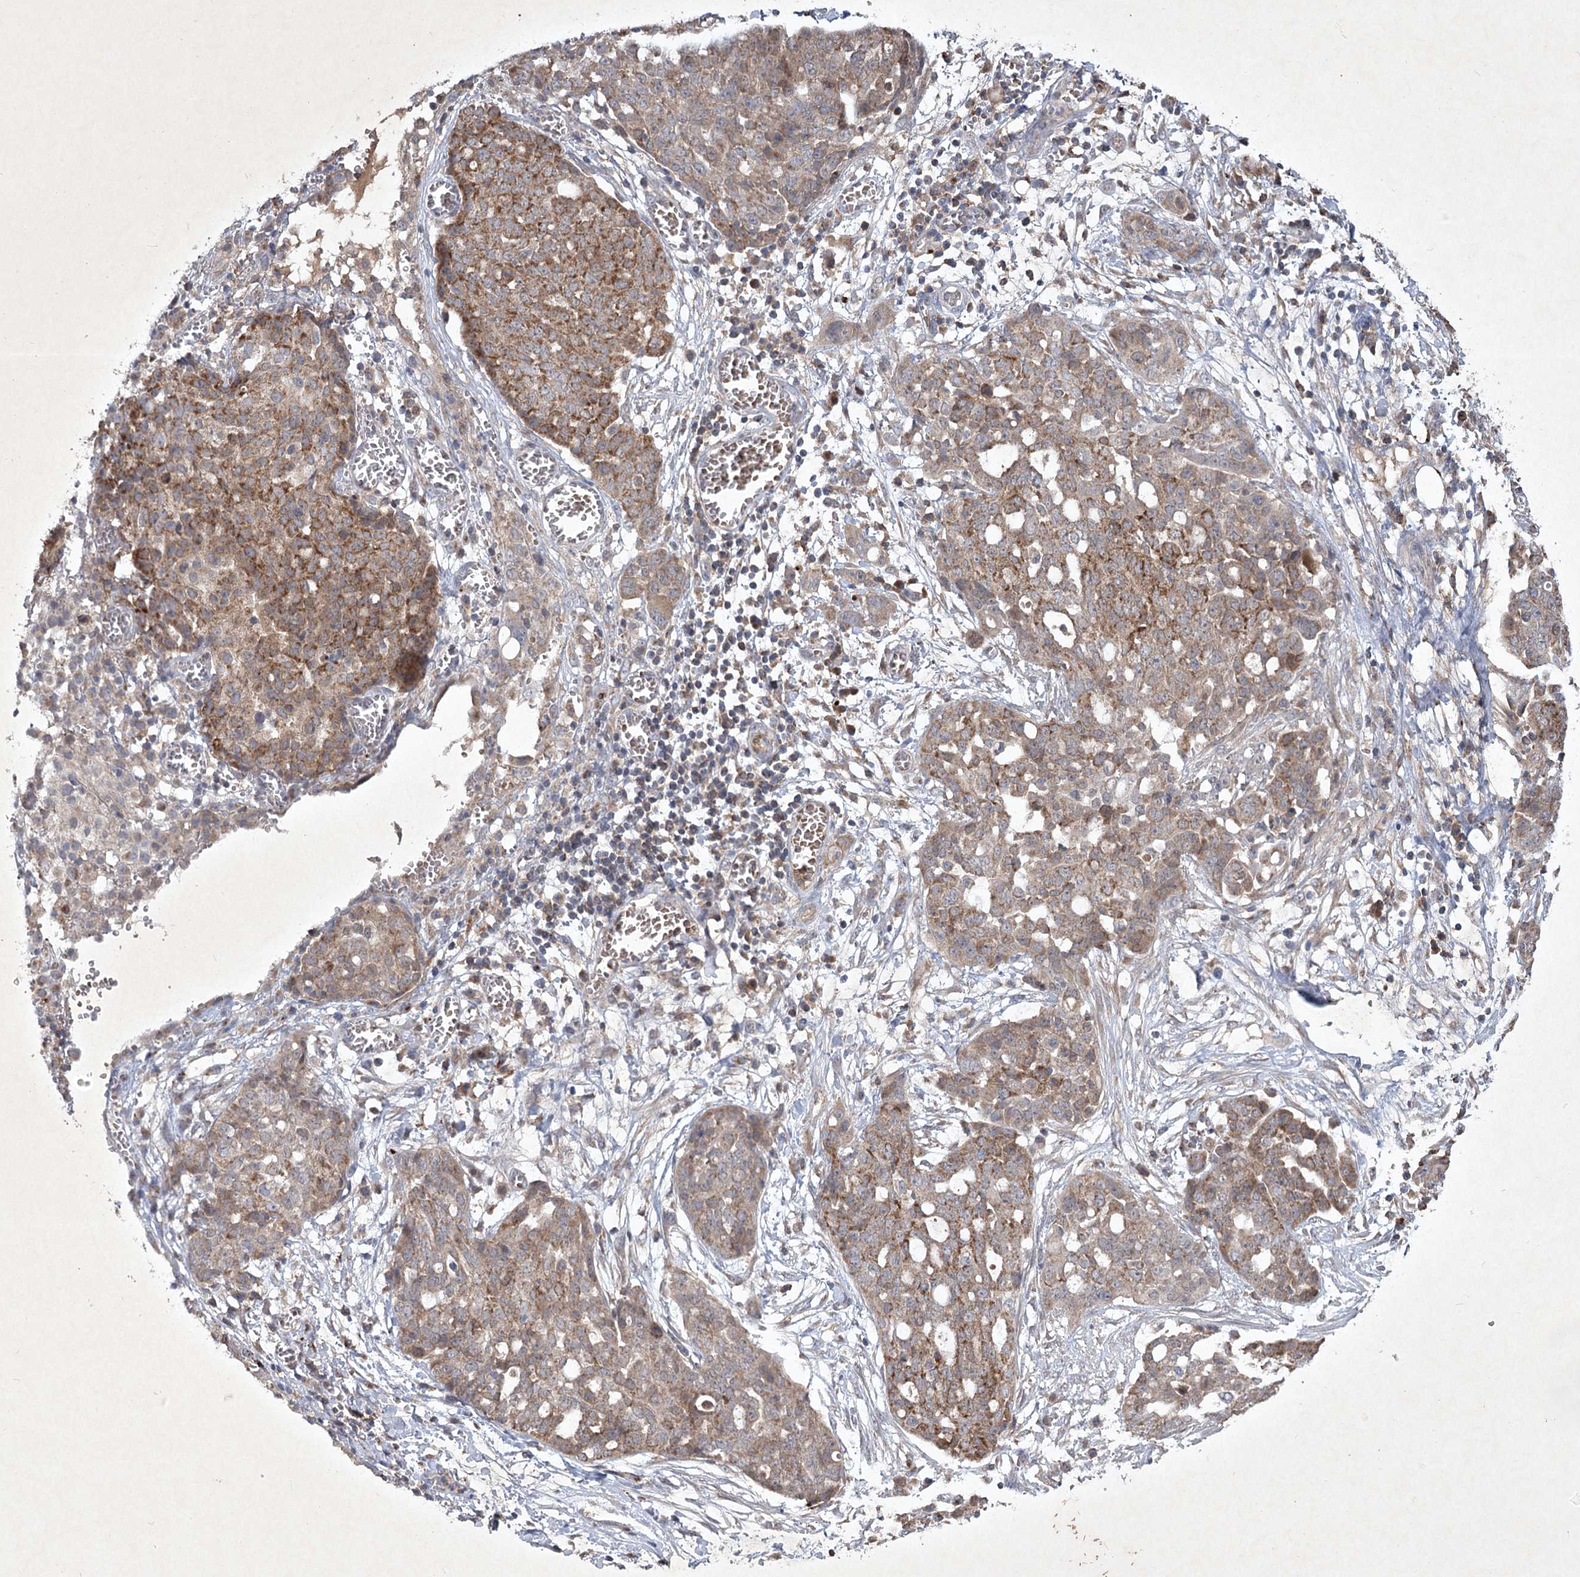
{"staining": {"intensity": "moderate", "quantity": ">75%", "location": "cytoplasmic/membranous"}, "tissue": "ovarian cancer", "cell_type": "Tumor cells", "image_type": "cancer", "snomed": [{"axis": "morphology", "description": "Cystadenocarcinoma, serous, NOS"}, {"axis": "topography", "description": "Soft tissue"}, {"axis": "topography", "description": "Ovary"}], "caption": "An immunohistochemistry (IHC) photomicrograph of neoplastic tissue is shown. Protein staining in brown labels moderate cytoplasmic/membranous positivity in ovarian cancer (serous cystadenocarcinoma) within tumor cells. (DAB (3,3'-diaminobenzidine) IHC, brown staining for protein, blue staining for nuclei).", "gene": "PYROXD2", "patient": {"sex": "female", "age": 57}}